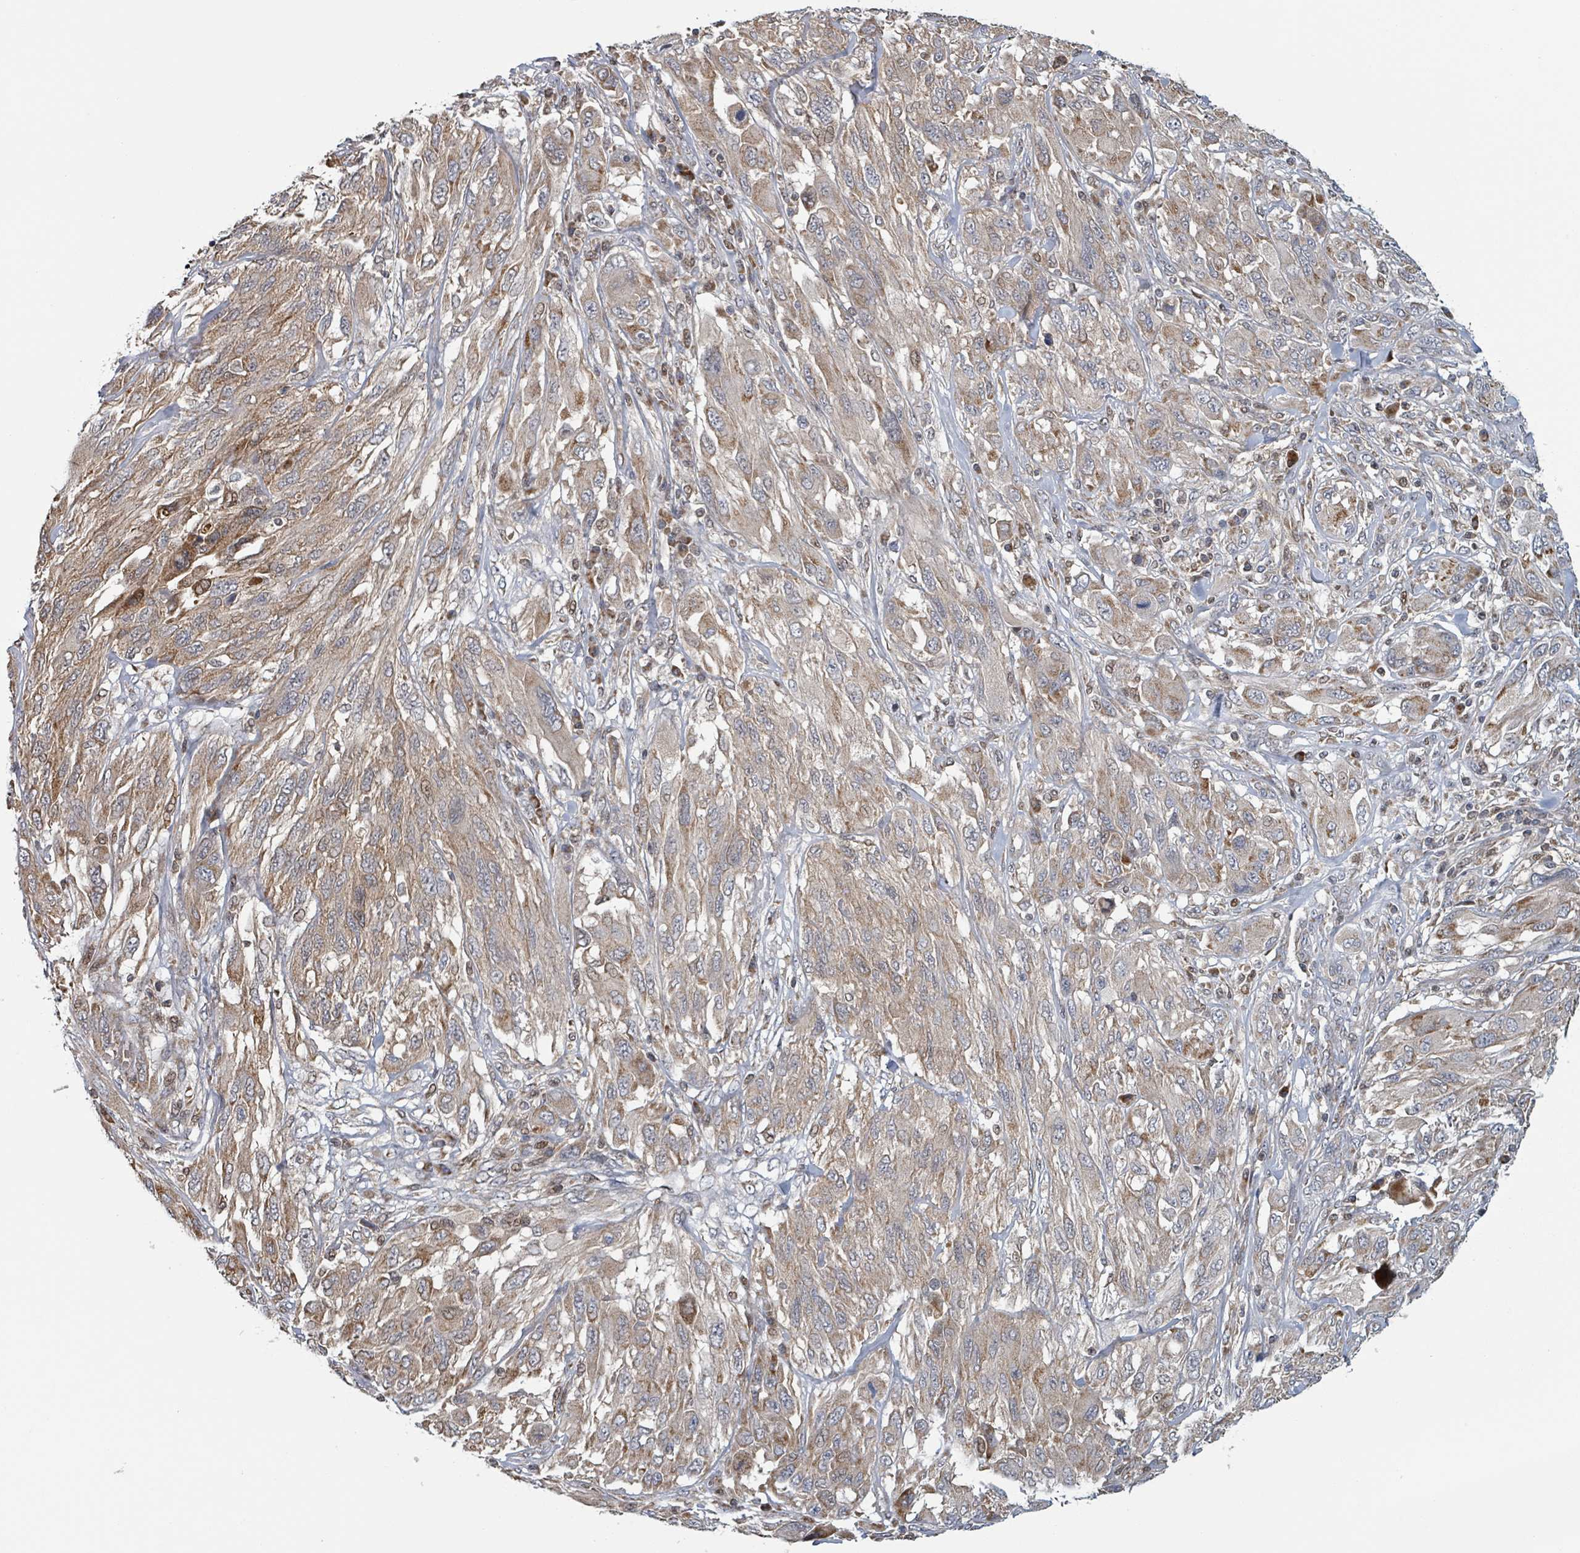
{"staining": {"intensity": "moderate", "quantity": "25%-75%", "location": "cytoplasmic/membranous"}, "tissue": "melanoma", "cell_type": "Tumor cells", "image_type": "cancer", "snomed": [{"axis": "morphology", "description": "Malignant melanoma, NOS"}, {"axis": "topography", "description": "Skin"}], "caption": "Brown immunohistochemical staining in melanoma displays moderate cytoplasmic/membranous positivity in about 25%-75% of tumor cells.", "gene": "HIVEP1", "patient": {"sex": "female", "age": 91}}